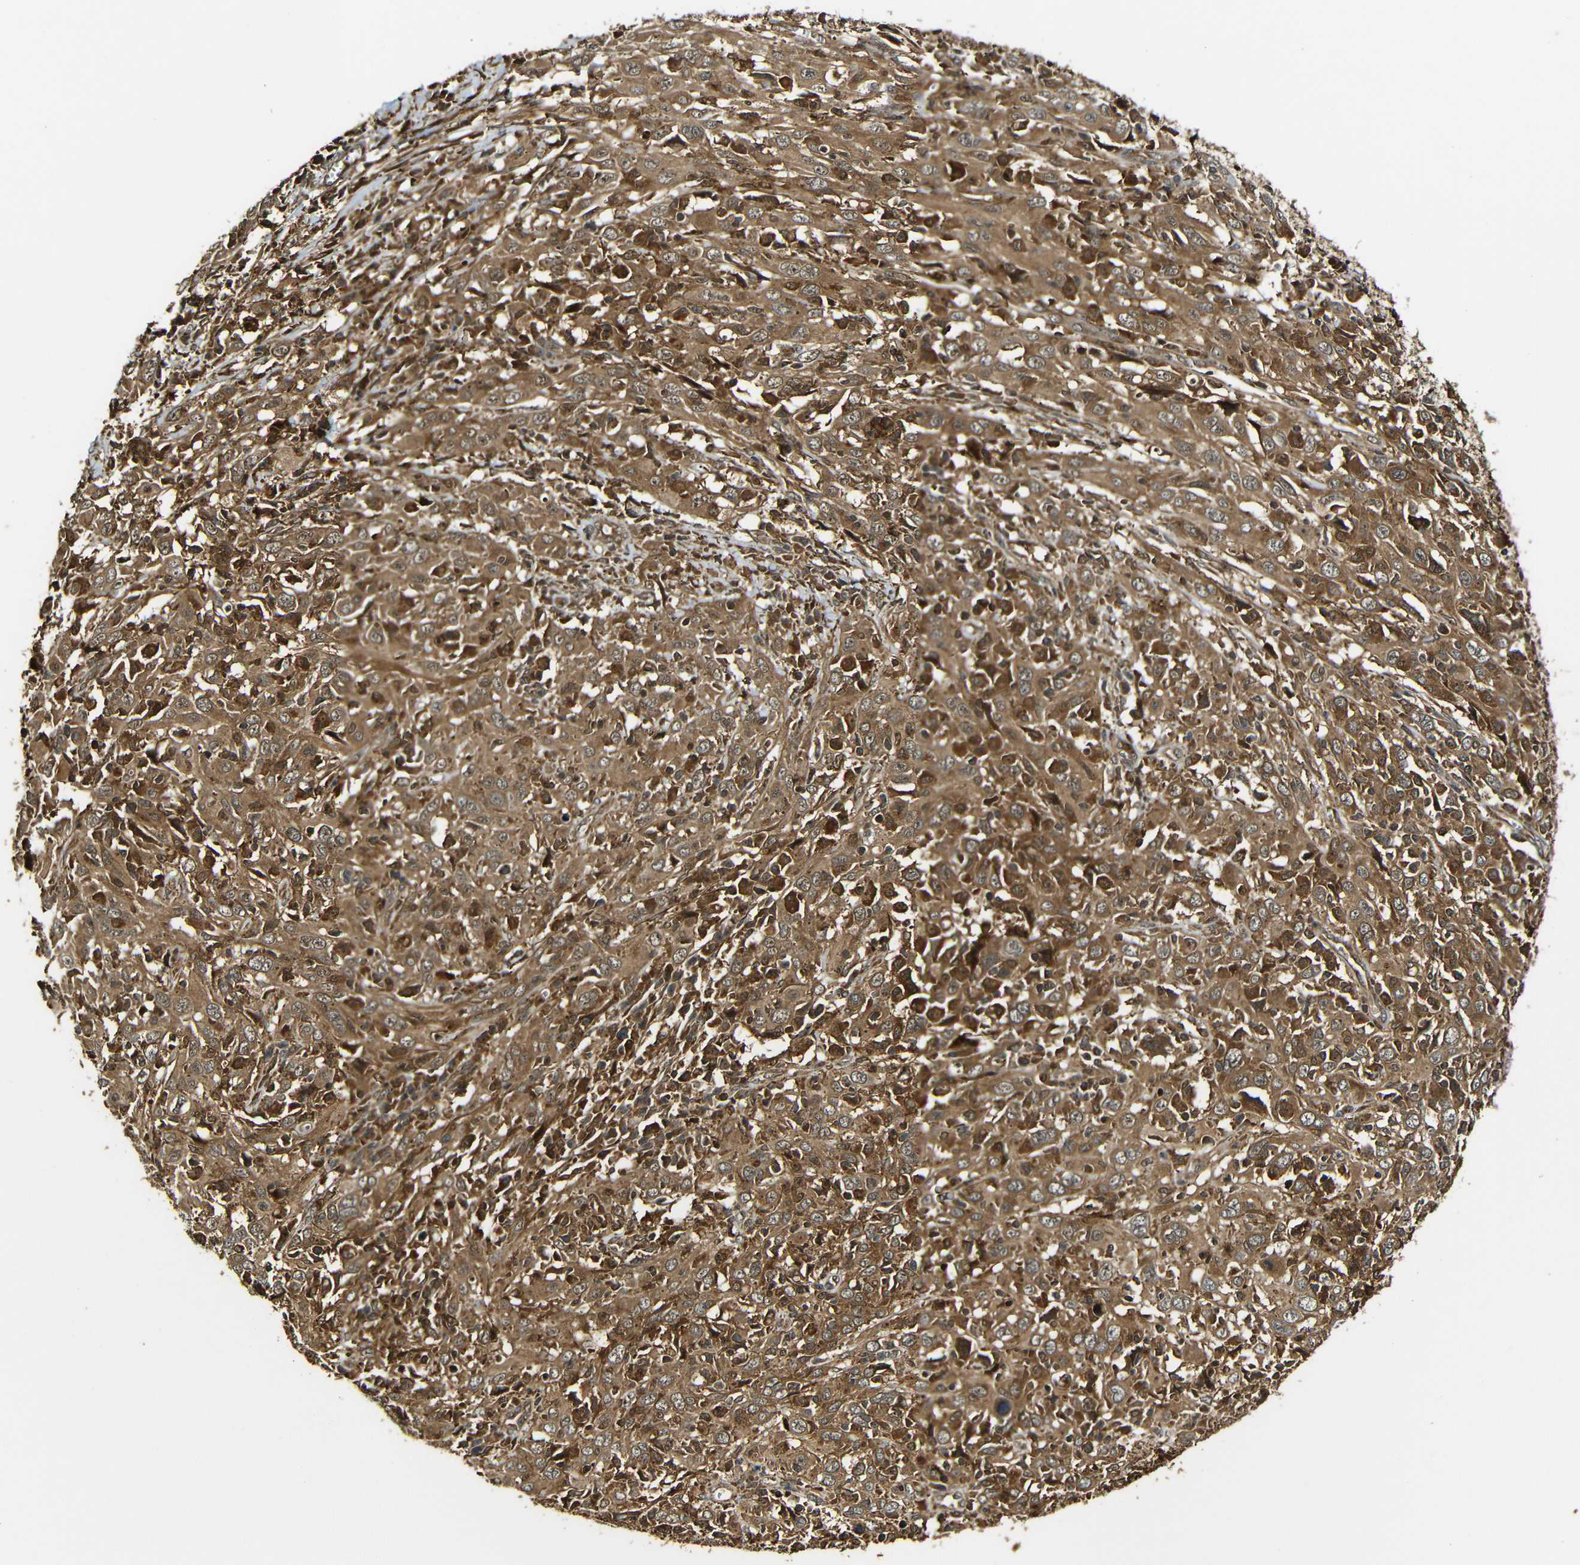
{"staining": {"intensity": "moderate", "quantity": ">75%", "location": "cytoplasmic/membranous"}, "tissue": "cervical cancer", "cell_type": "Tumor cells", "image_type": "cancer", "snomed": [{"axis": "morphology", "description": "Squamous cell carcinoma, NOS"}, {"axis": "topography", "description": "Cervix"}], "caption": "Human cervical squamous cell carcinoma stained for a protein (brown) shows moderate cytoplasmic/membranous positive staining in about >75% of tumor cells.", "gene": "CASP8", "patient": {"sex": "female", "age": 46}}